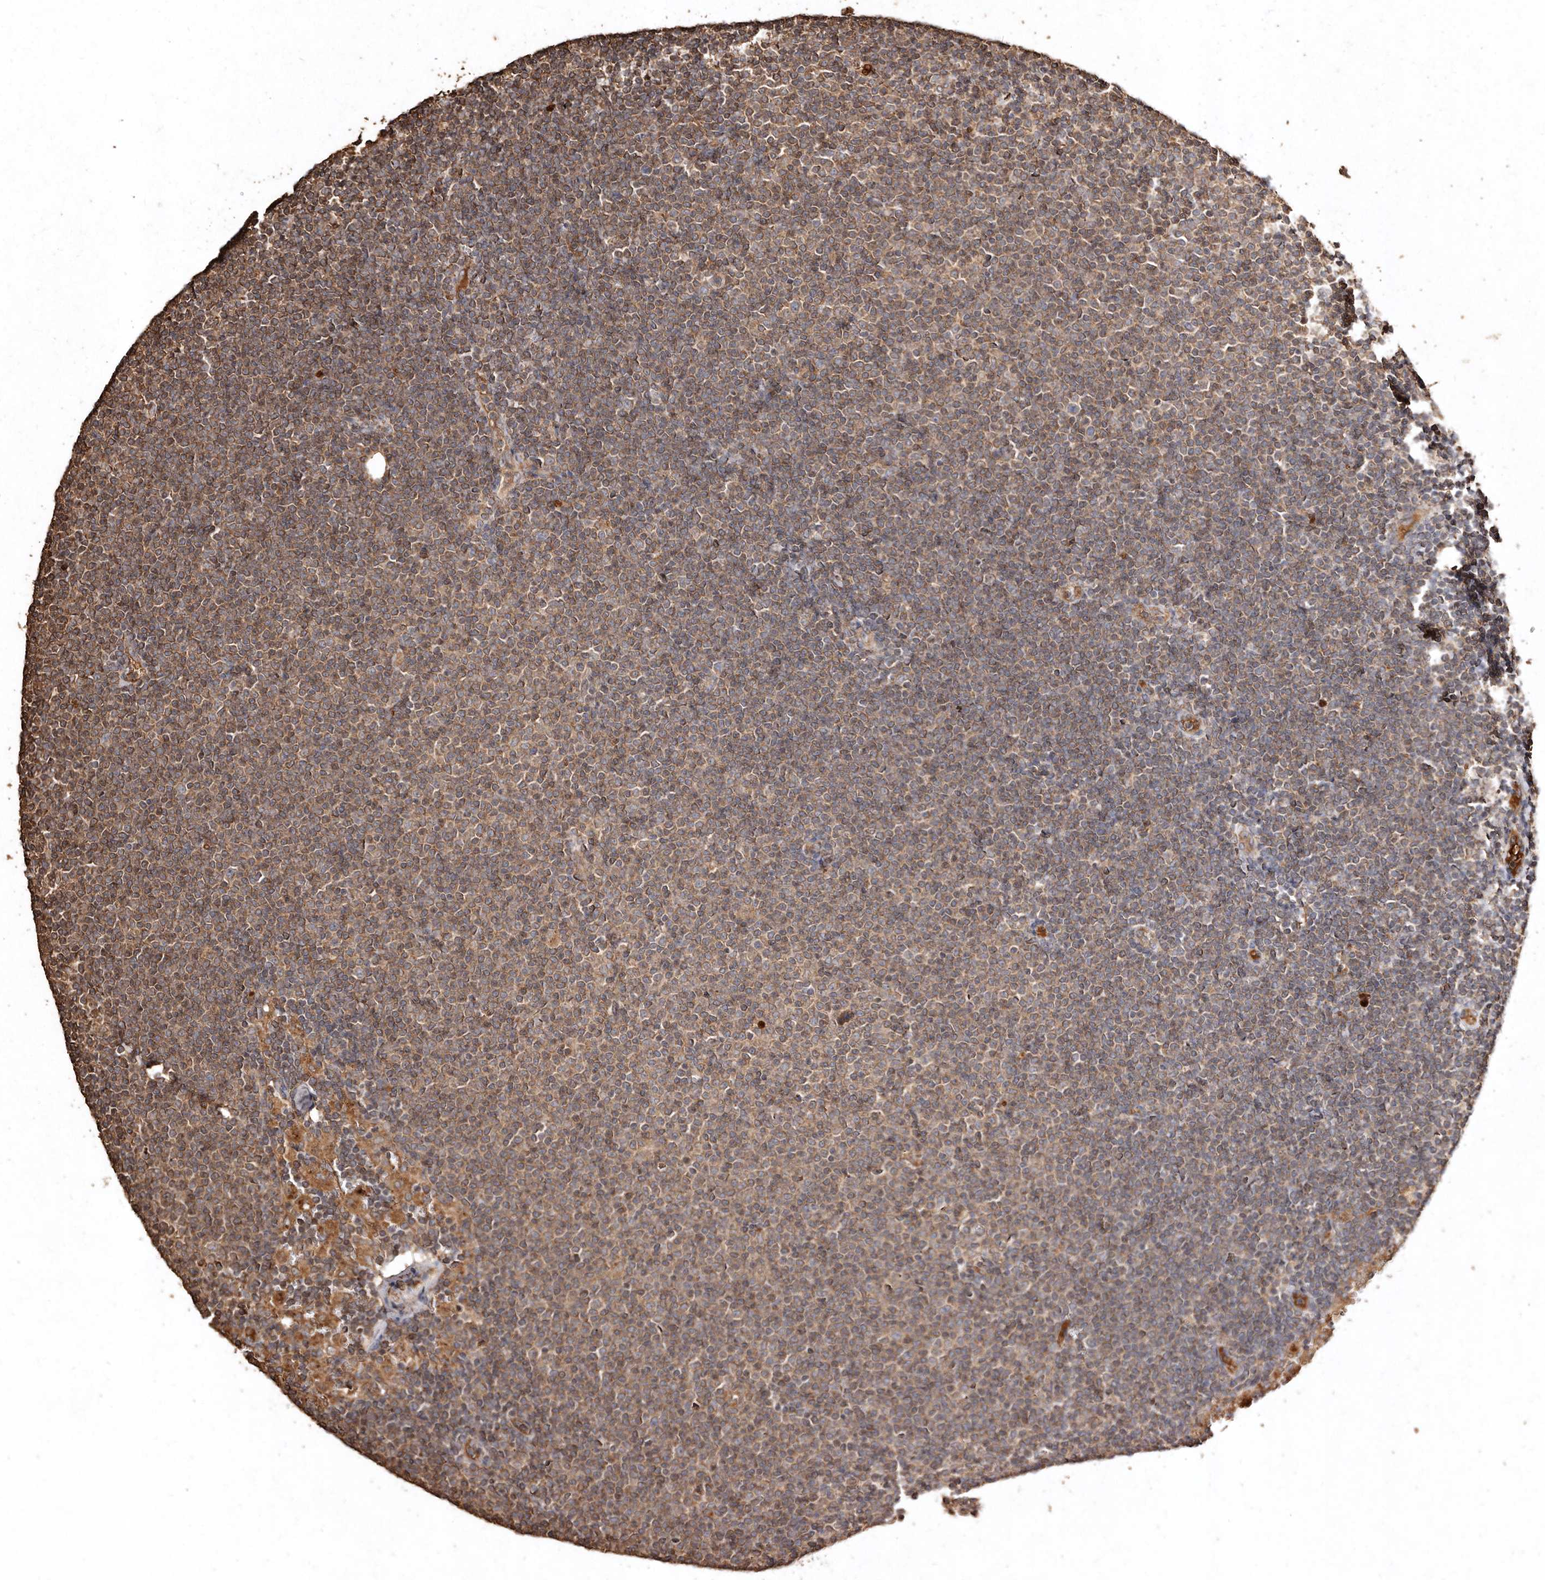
{"staining": {"intensity": "weak", "quantity": "25%-75%", "location": "cytoplasmic/membranous"}, "tissue": "lymphoma", "cell_type": "Tumor cells", "image_type": "cancer", "snomed": [{"axis": "morphology", "description": "Malignant lymphoma, non-Hodgkin's type, Low grade"}, {"axis": "topography", "description": "Lymph node"}], "caption": "Low-grade malignant lymphoma, non-Hodgkin's type tissue exhibits weak cytoplasmic/membranous positivity in about 25%-75% of tumor cells Nuclei are stained in blue.", "gene": "FARS2", "patient": {"sex": "female", "age": 53}}